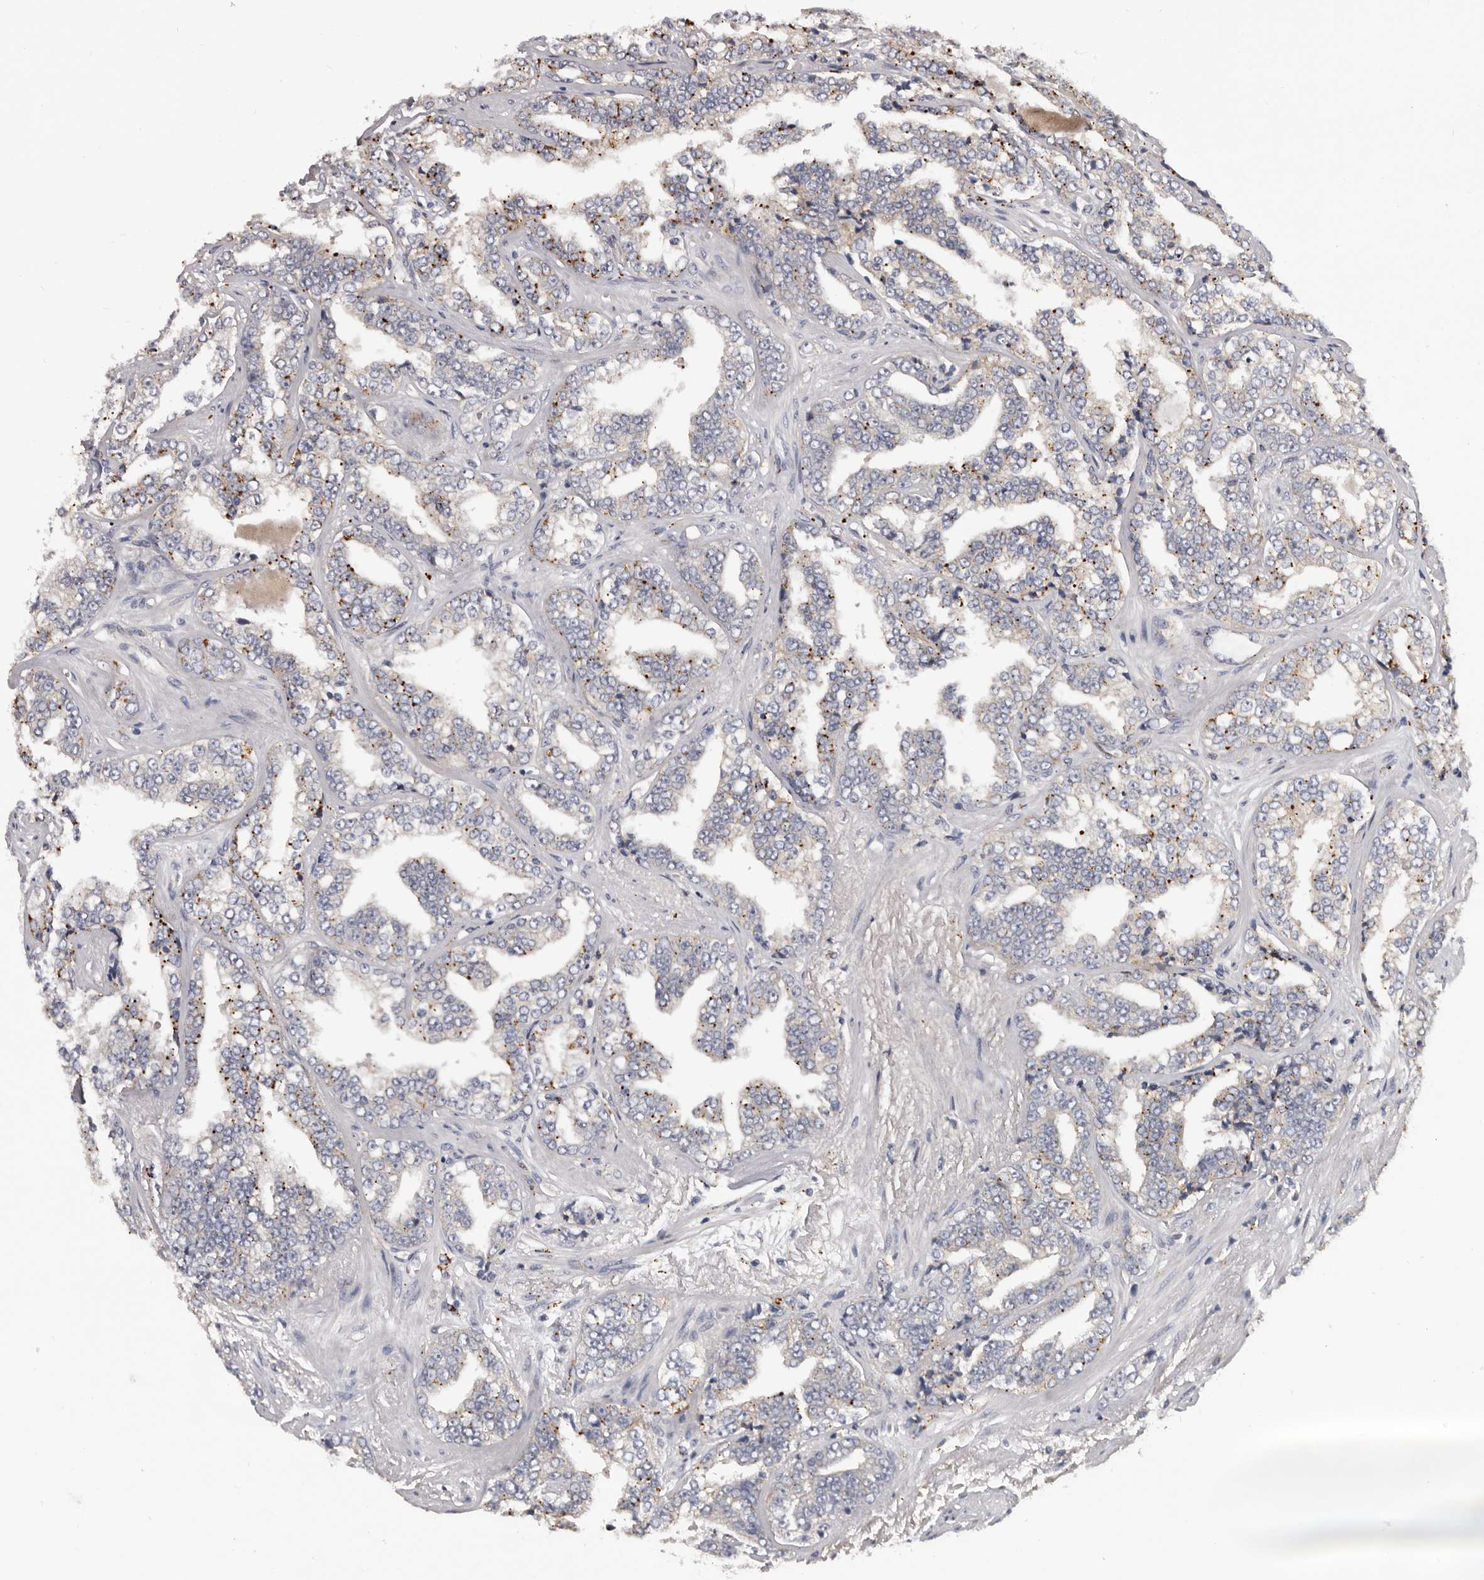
{"staining": {"intensity": "moderate", "quantity": "25%-75%", "location": "cytoplasmic/membranous"}, "tissue": "prostate cancer", "cell_type": "Tumor cells", "image_type": "cancer", "snomed": [{"axis": "morphology", "description": "Adenocarcinoma, High grade"}, {"axis": "topography", "description": "Prostate"}], "caption": "Human prostate cancer (high-grade adenocarcinoma) stained for a protein (brown) displays moderate cytoplasmic/membranous positive positivity in about 25%-75% of tumor cells.", "gene": "INKA2", "patient": {"sex": "male", "age": 71}}